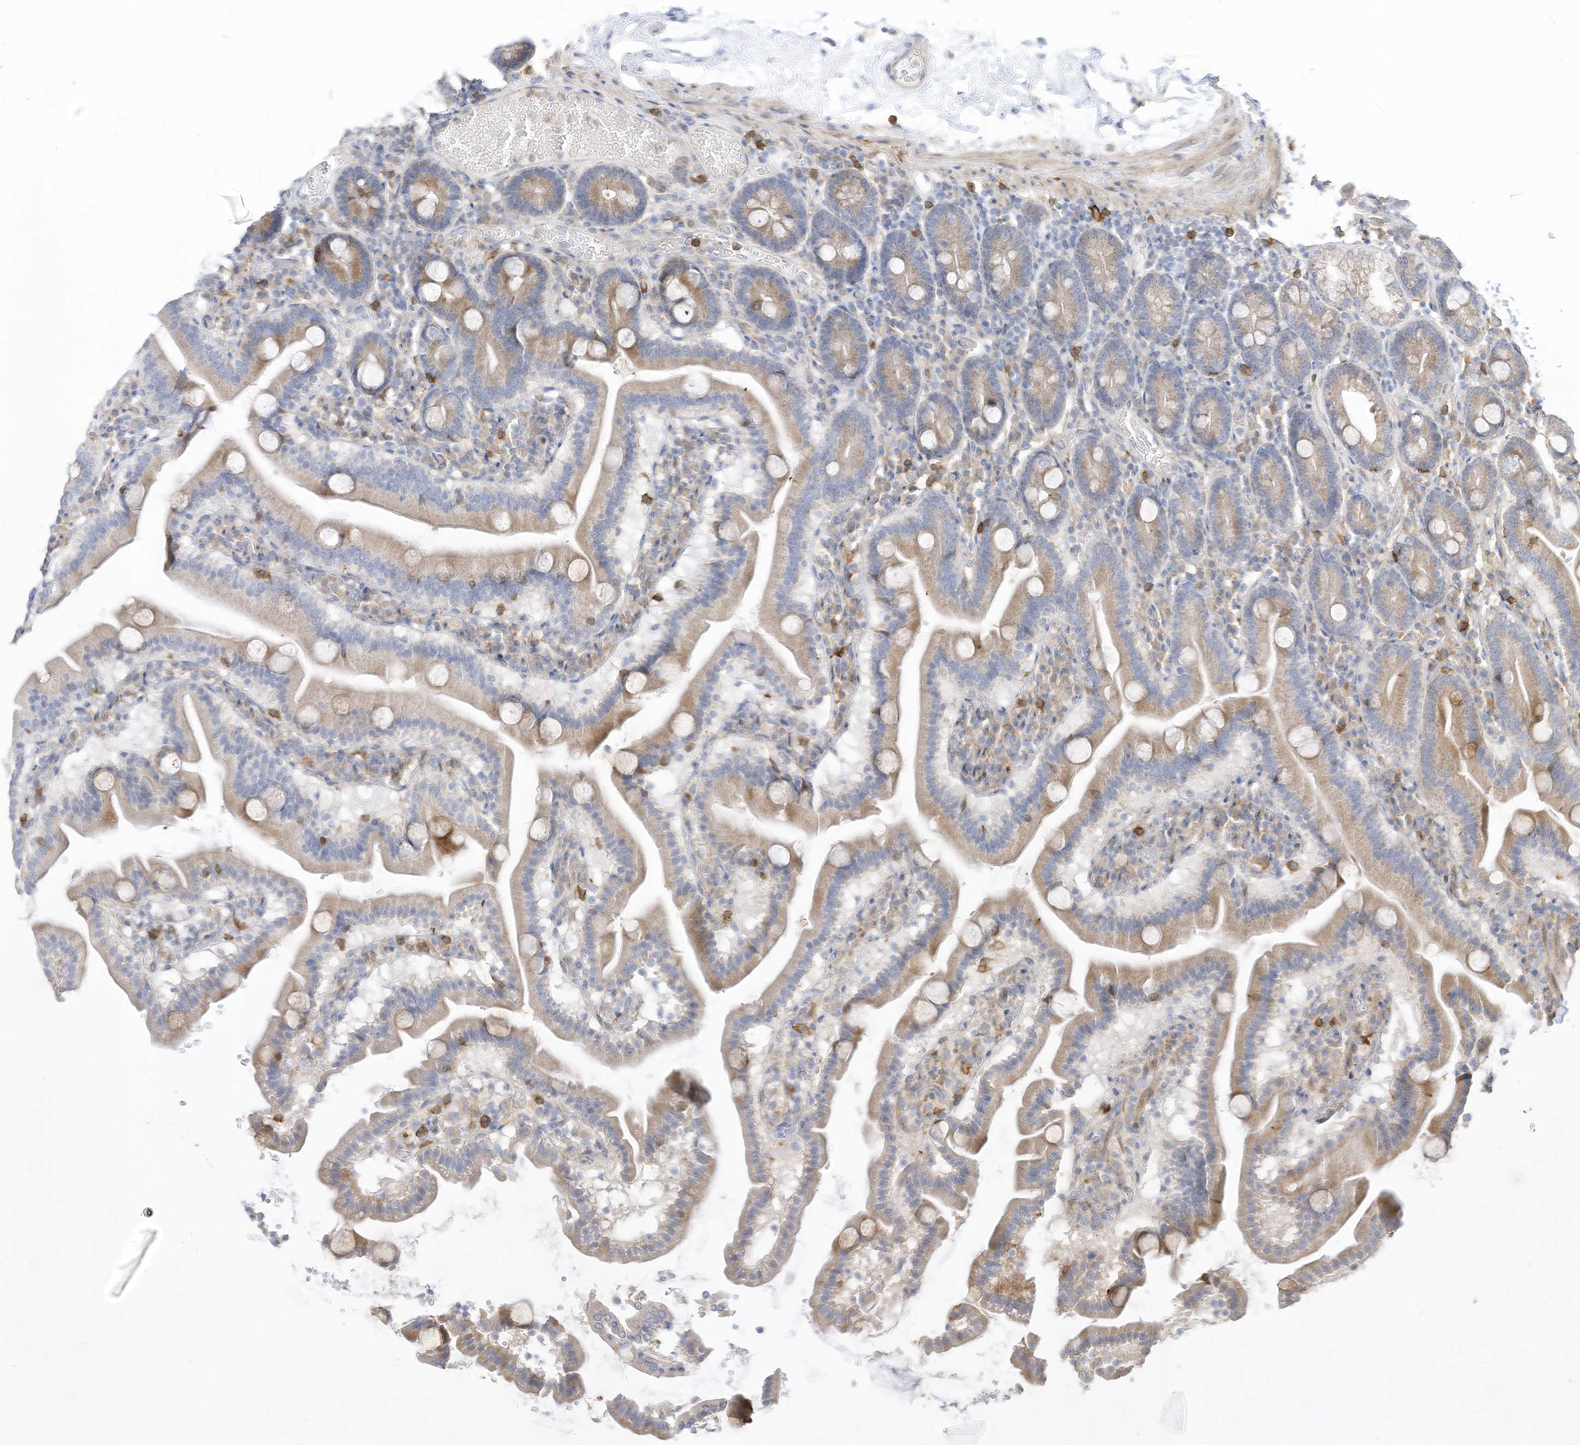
{"staining": {"intensity": "weak", "quantity": "25%-75%", "location": "cytoplasmic/membranous"}, "tissue": "duodenum", "cell_type": "Glandular cells", "image_type": "normal", "snomed": [{"axis": "morphology", "description": "Normal tissue, NOS"}, {"axis": "topography", "description": "Duodenum"}], "caption": "Immunohistochemical staining of normal human duodenum exhibits weak cytoplasmic/membranous protein staining in about 25%-75% of glandular cells. Using DAB (3,3'-diaminobenzidine) (brown) and hematoxylin (blue) stains, captured at high magnification using brightfield microscopy.", "gene": "ATP13A1", "patient": {"sex": "male", "age": 55}}